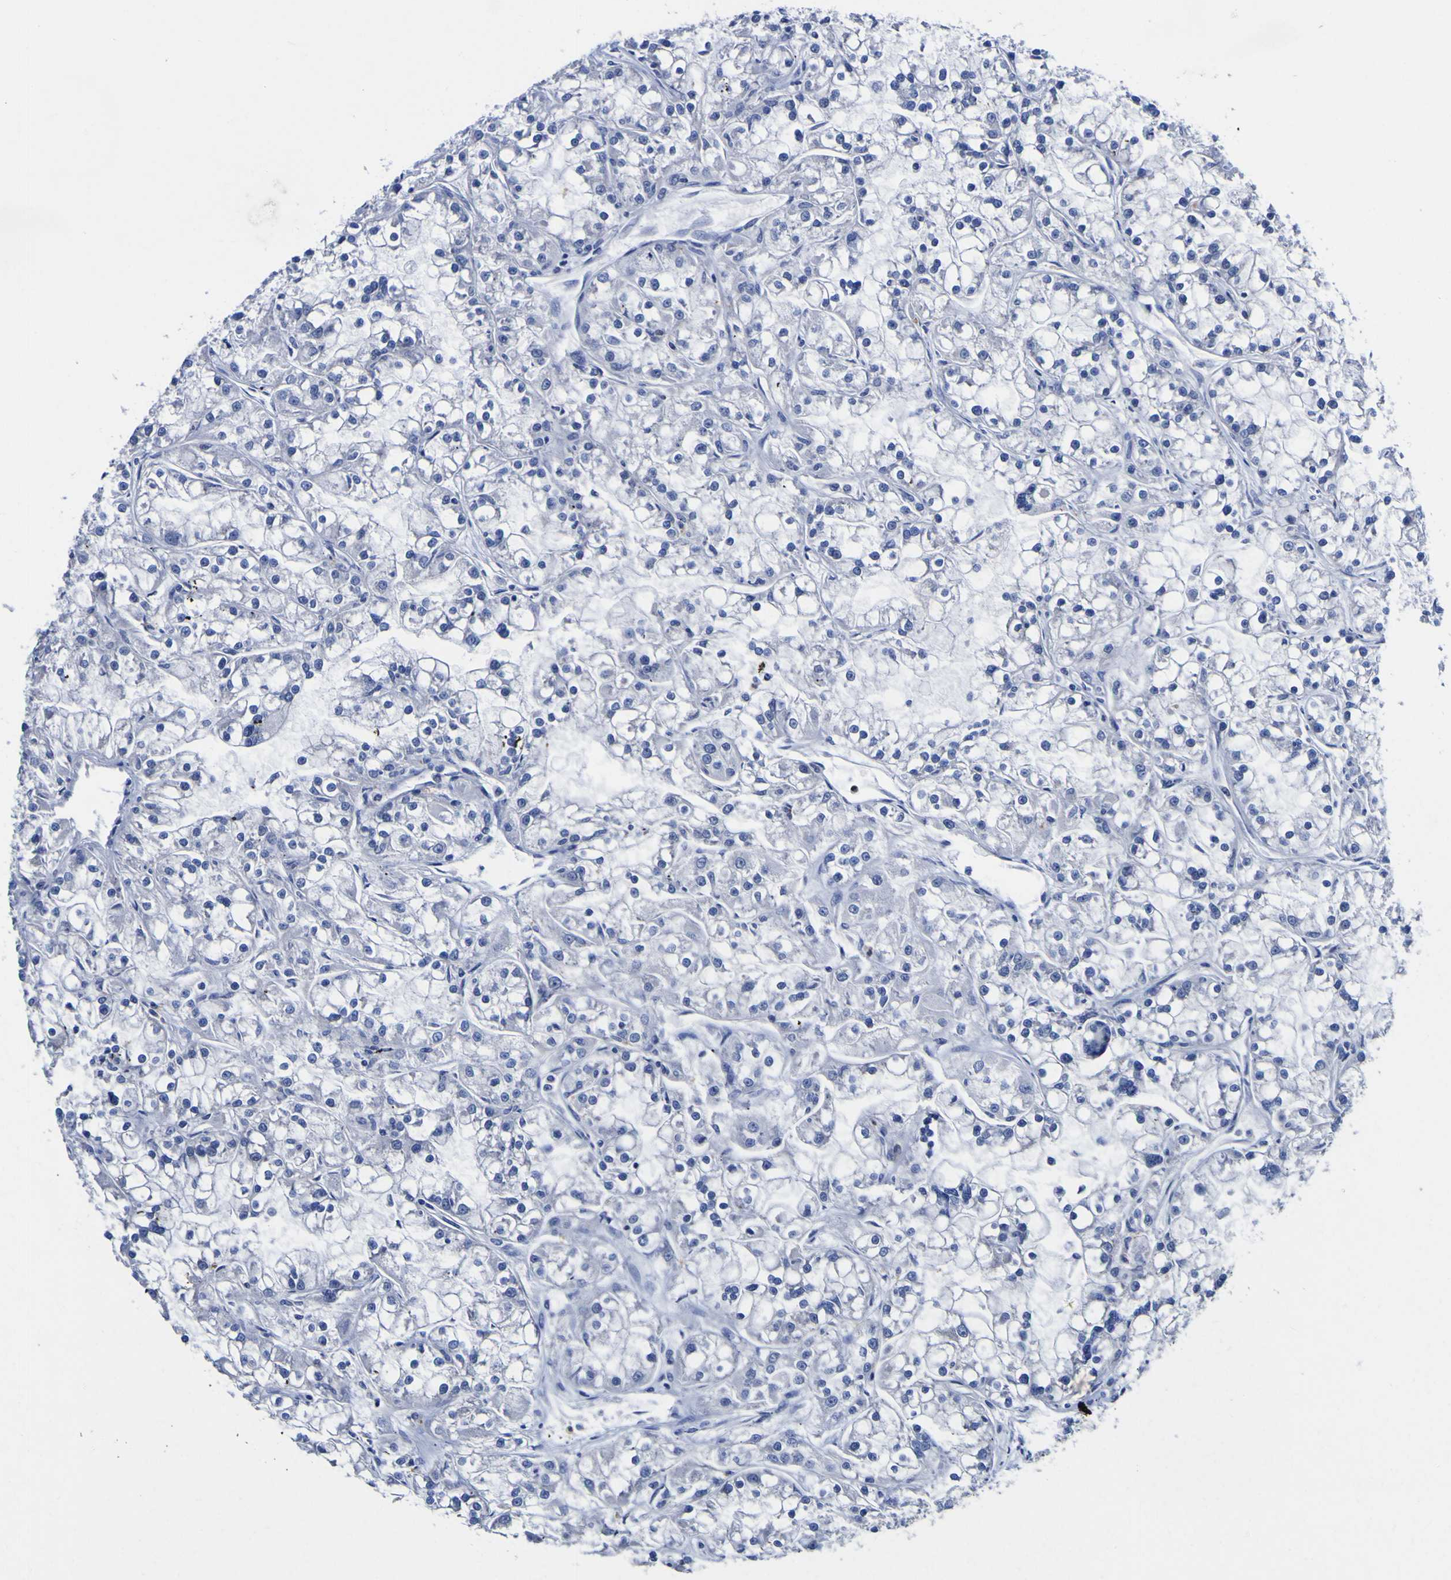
{"staining": {"intensity": "negative", "quantity": "none", "location": "none"}, "tissue": "renal cancer", "cell_type": "Tumor cells", "image_type": "cancer", "snomed": [{"axis": "morphology", "description": "Adenocarcinoma, NOS"}, {"axis": "topography", "description": "Kidney"}], "caption": "Human adenocarcinoma (renal) stained for a protein using immunohistochemistry exhibits no staining in tumor cells.", "gene": "CASP6", "patient": {"sex": "female", "age": 52}}